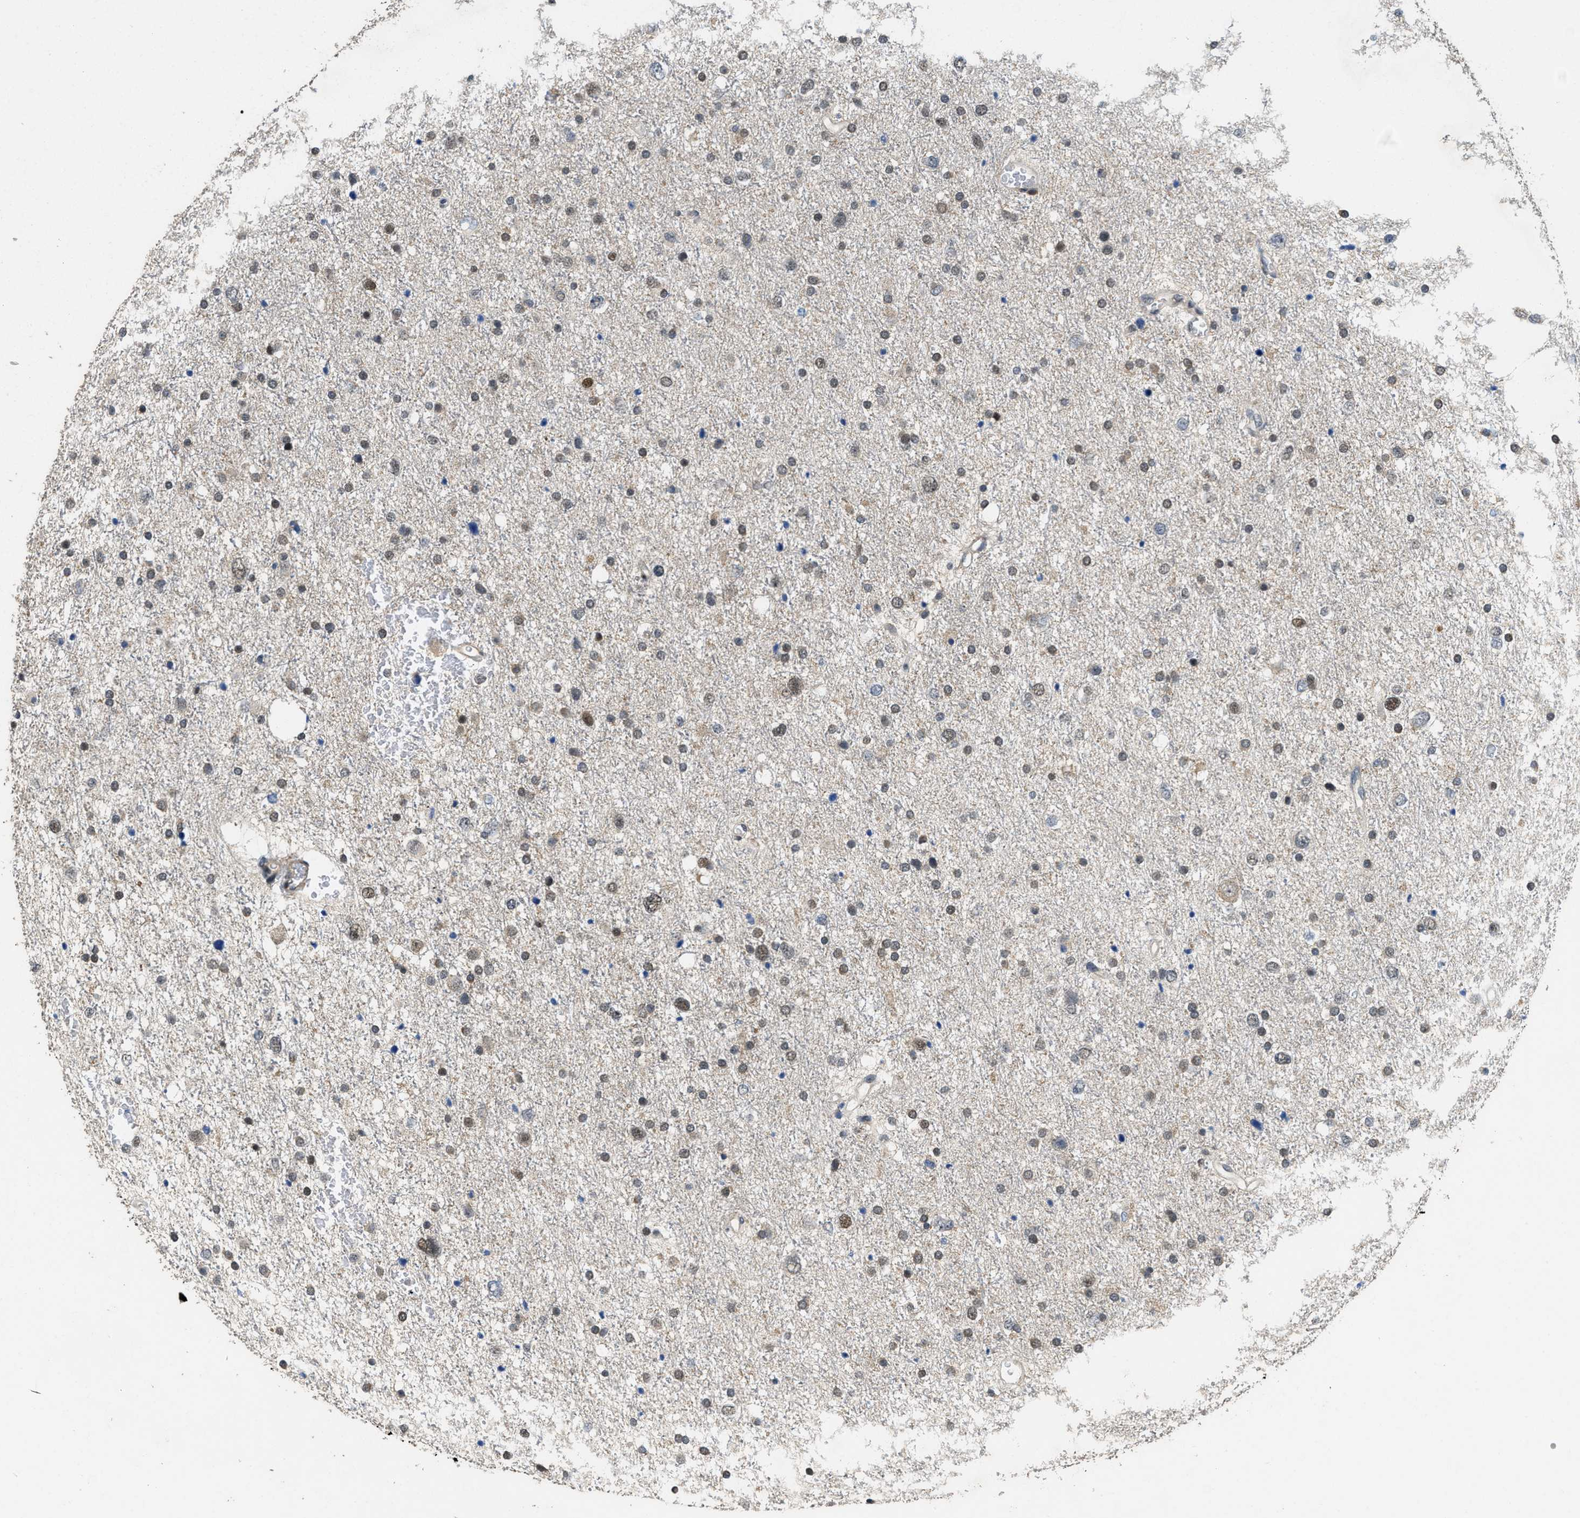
{"staining": {"intensity": "weak", "quantity": "<25%", "location": "nuclear"}, "tissue": "glioma", "cell_type": "Tumor cells", "image_type": "cancer", "snomed": [{"axis": "morphology", "description": "Glioma, malignant, Low grade"}, {"axis": "topography", "description": "Brain"}], "caption": "IHC of human low-grade glioma (malignant) demonstrates no positivity in tumor cells.", "gene": "ATF7IP", "patient": {"sex": "female", "age": 37}}